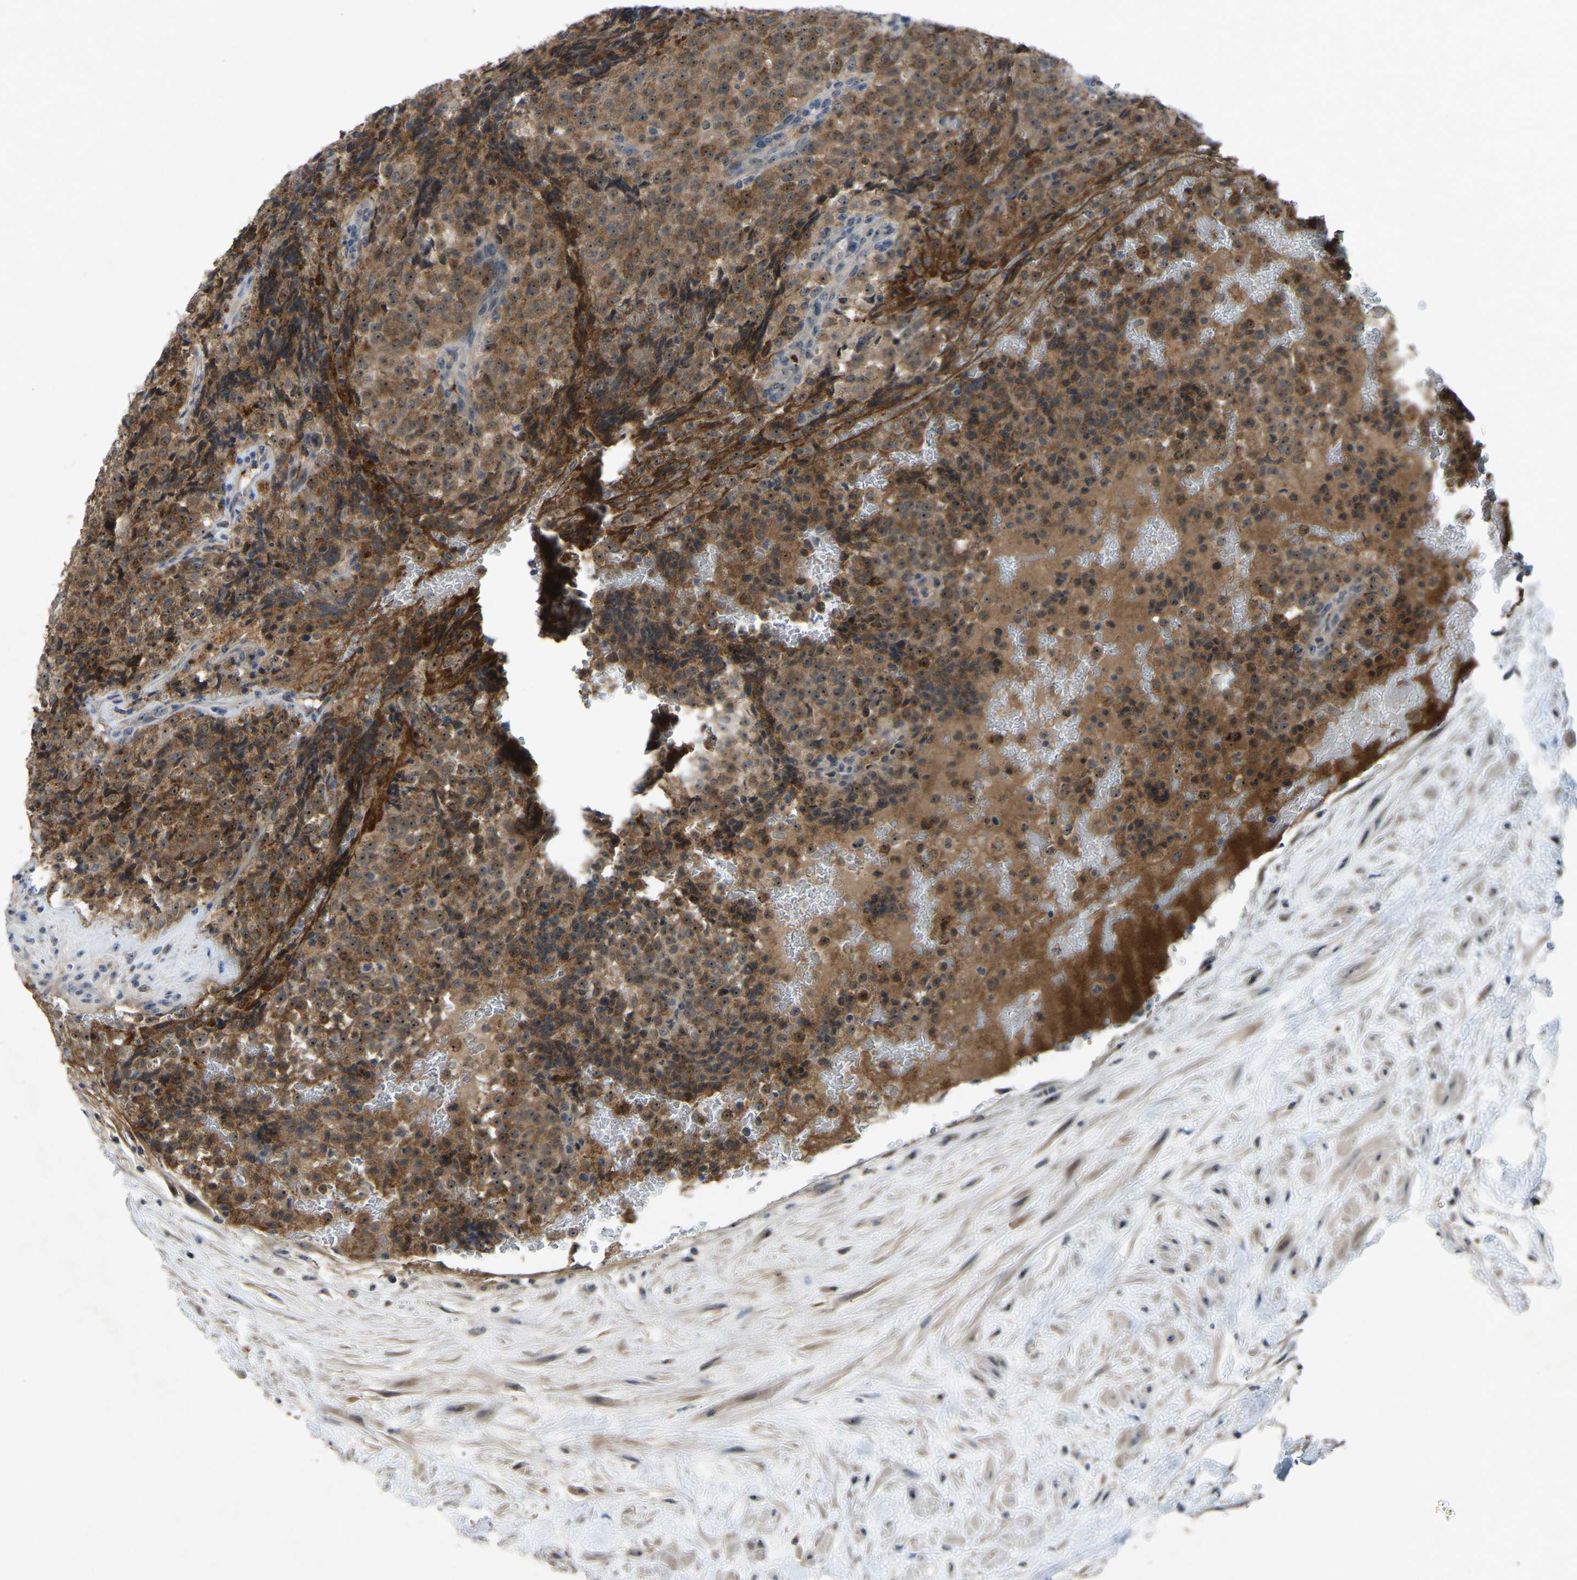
{"staining": {"intensity": "moderate", "quantity": ">75%", "location": "cytoplasmic/membranous,nuclear"}, "tissue": "testis cancer", "cell_type": "Tumor cells", "image_type": "cancer", "snomed": [{"axis": "morphology", "description": "Seminoma, NOS"}, {"axis": "topography", "description": "Testis"}], "caption": "Protein staining of testis cancer (seminoma) tissue shows moderate cytoplasmic/membranous and nuclear positivity in approximately >75% of tumor cells.", "gene": "FHIT", "patient": {"sex": "male", "age": 59}}